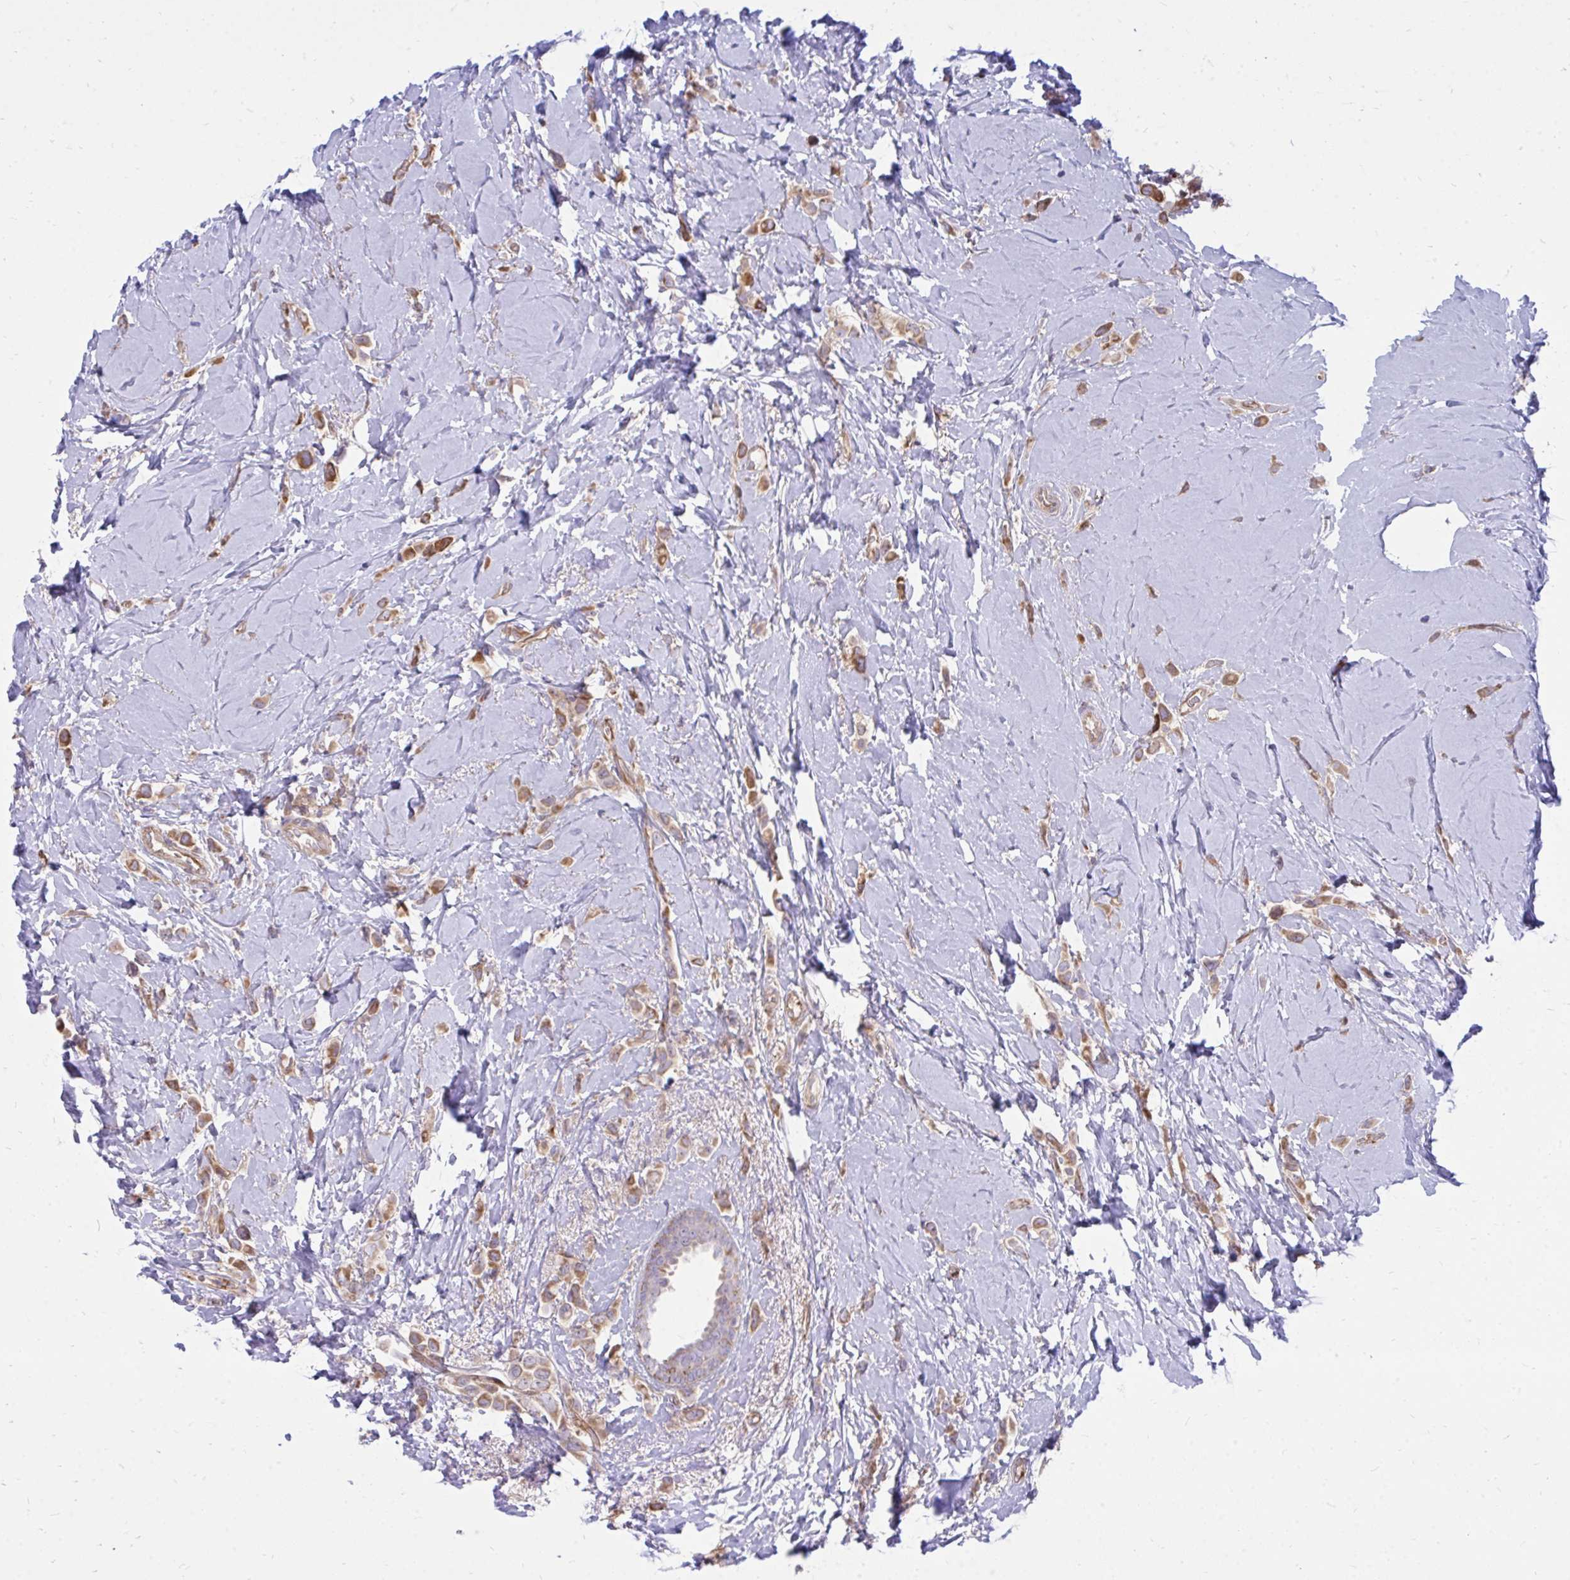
{"staining": {"intensity": "moderate", "quantity": ">75%", "location": "cytoplasmic/membranous"}, "tissue": "breast cancer", "cell_type": "Tumor cells", "image_type": "cancer", "snomed": [{"axis": "morphology", "description": "Lobular carcinoma"}, {"axis": "topography", "description": "Breast"}], "caption": "Tumor cells show moderate cytoplasmic/membranous positivity in approximately >75% of cells in breast cancer (lobular carcinoma).", "gene": "ASAP1", "patient": {"sex": "female", "age": 66}}